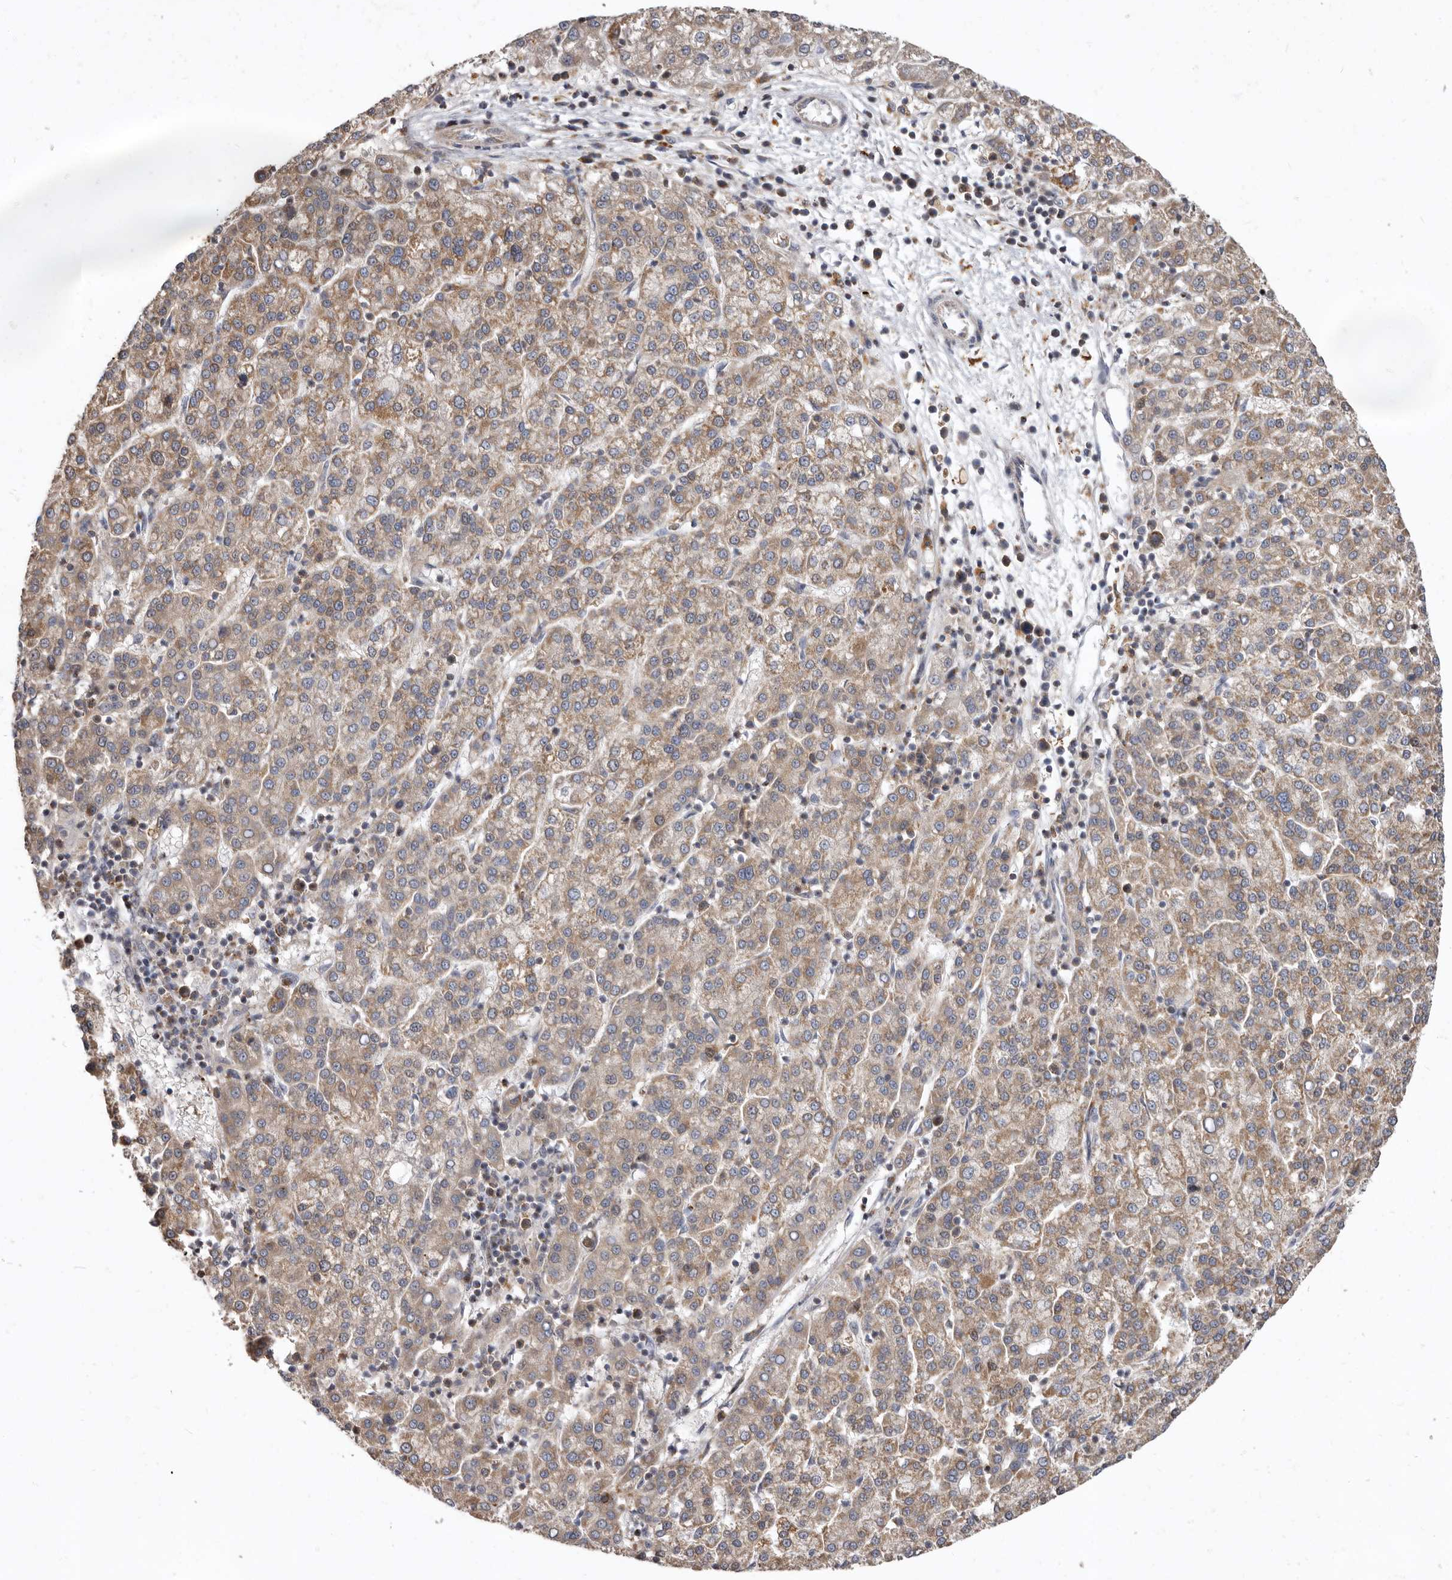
{"staining": {"intensity": "weak", "quantity": ">75%", "location": "cytoplasmic/membranous"}, "tissue": "liver cancer", "cell_type": "Tumor cells", "image_type": "cancer", "snomed": [{"axis": "morphology", "description": "Carcinoma, Hepatocellular, NOS"}, {"axis": "topography", "description": "Liver"}], "caption": "Hepatocellular carcinoma (liver) was stained to show a protein in brown. There is low levels of weak cytoplasmic/membranous expression in about >75% of tumor cells.", "gene": "SMC4", "patient": {"sex": "female", "age": 58}}